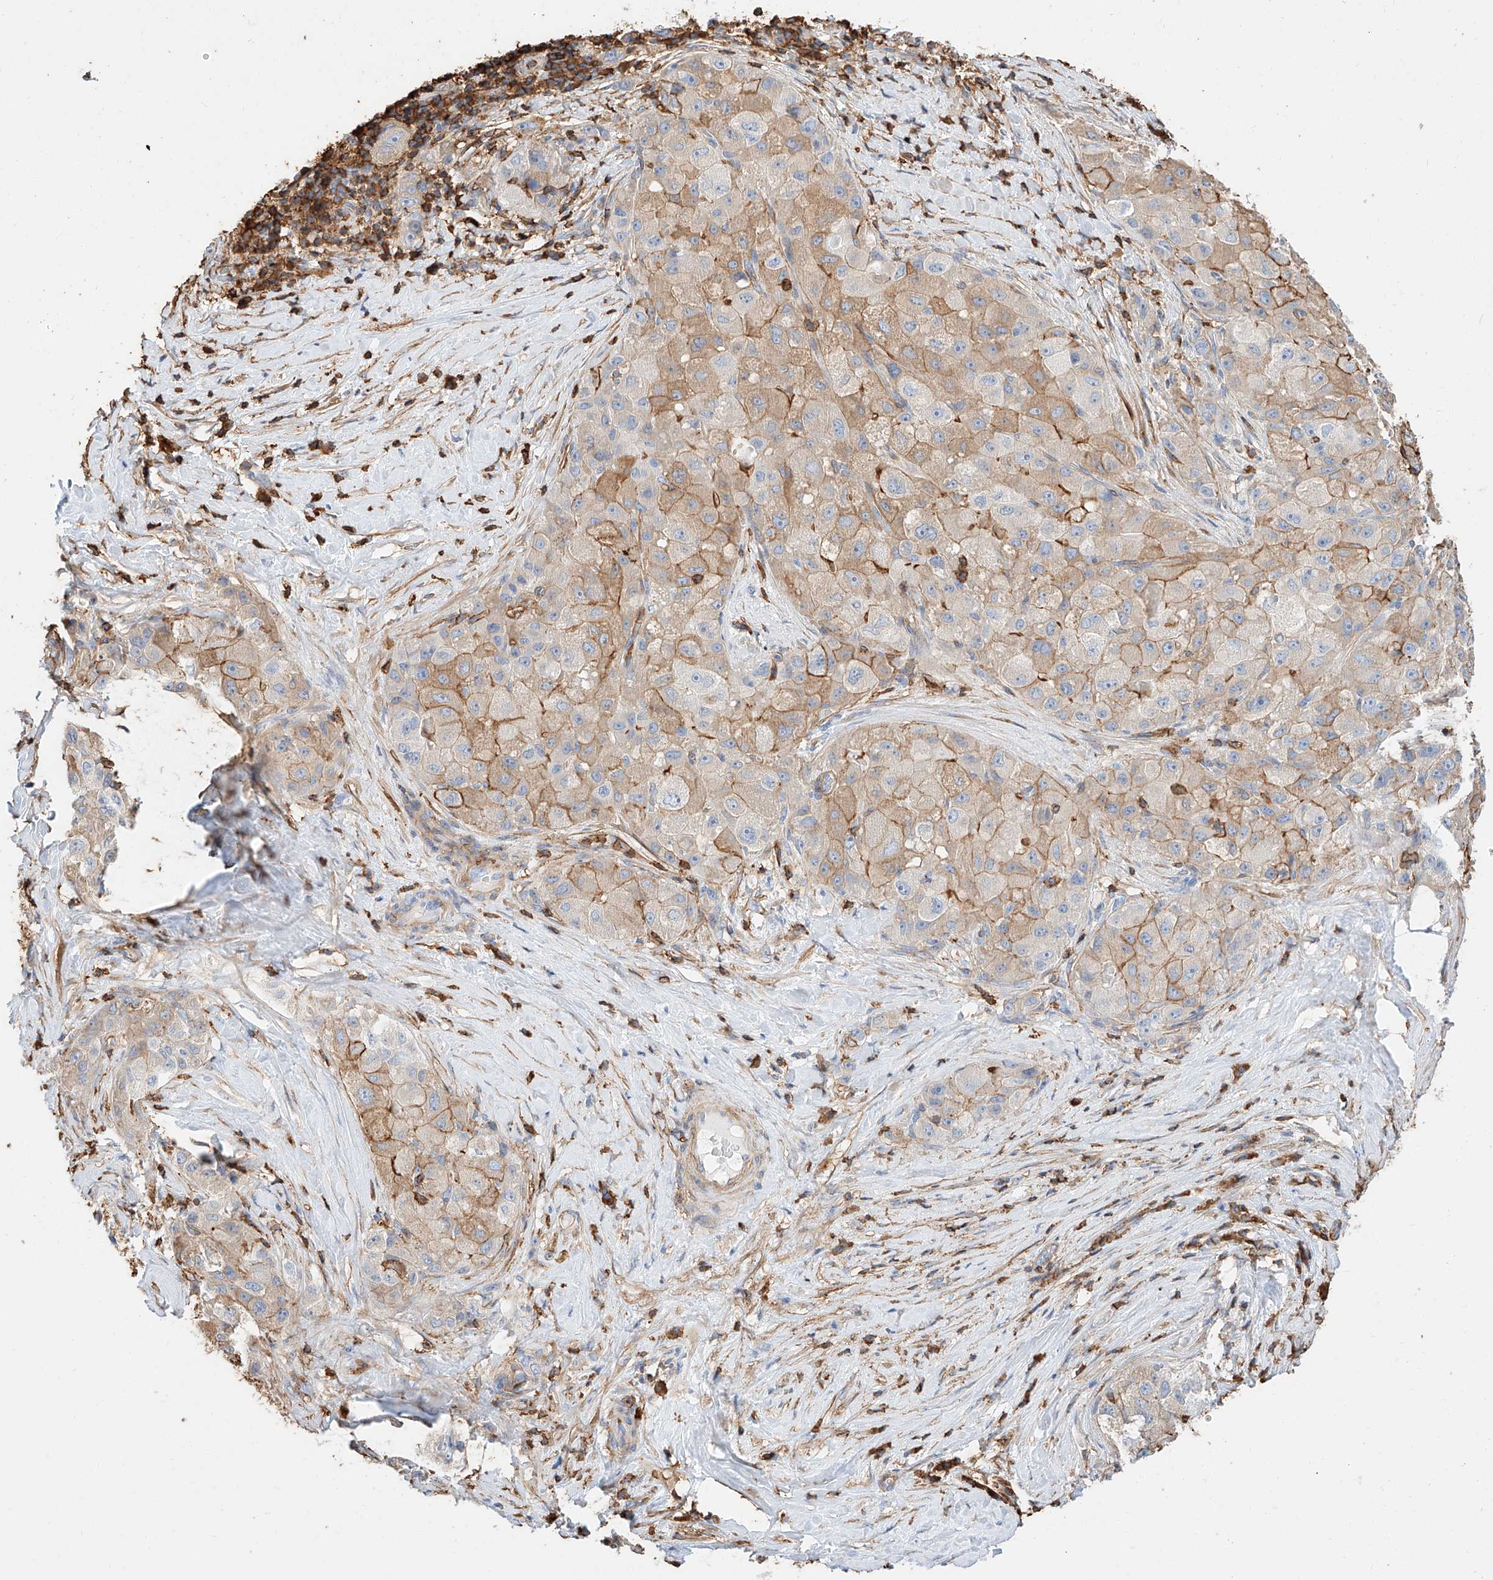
{"staining": {"intensity": "strong", "quantity": "25%-75%", "location": "cytoplasmic/membranous"}, "tissue": "liver cancer", "cell_type": "Tumor cells", "image_type": "cancer", "snomed": [{"axis": "morphology", "description": "Carcinoma, Hepatocellular, NOS"}, {"axis": "topography", "description": "Liver"}], "caption": "DAB (3,3'-diaminobenzidine) immunohistochemical staining of hepatocellular carcinoma (liver) exhibits strong cytoplasmic/membranous protein staining in approximately 25%-75% of tumor cells.", "gene": "WFS1", "patient": {"sex": "male", "age": 80}}